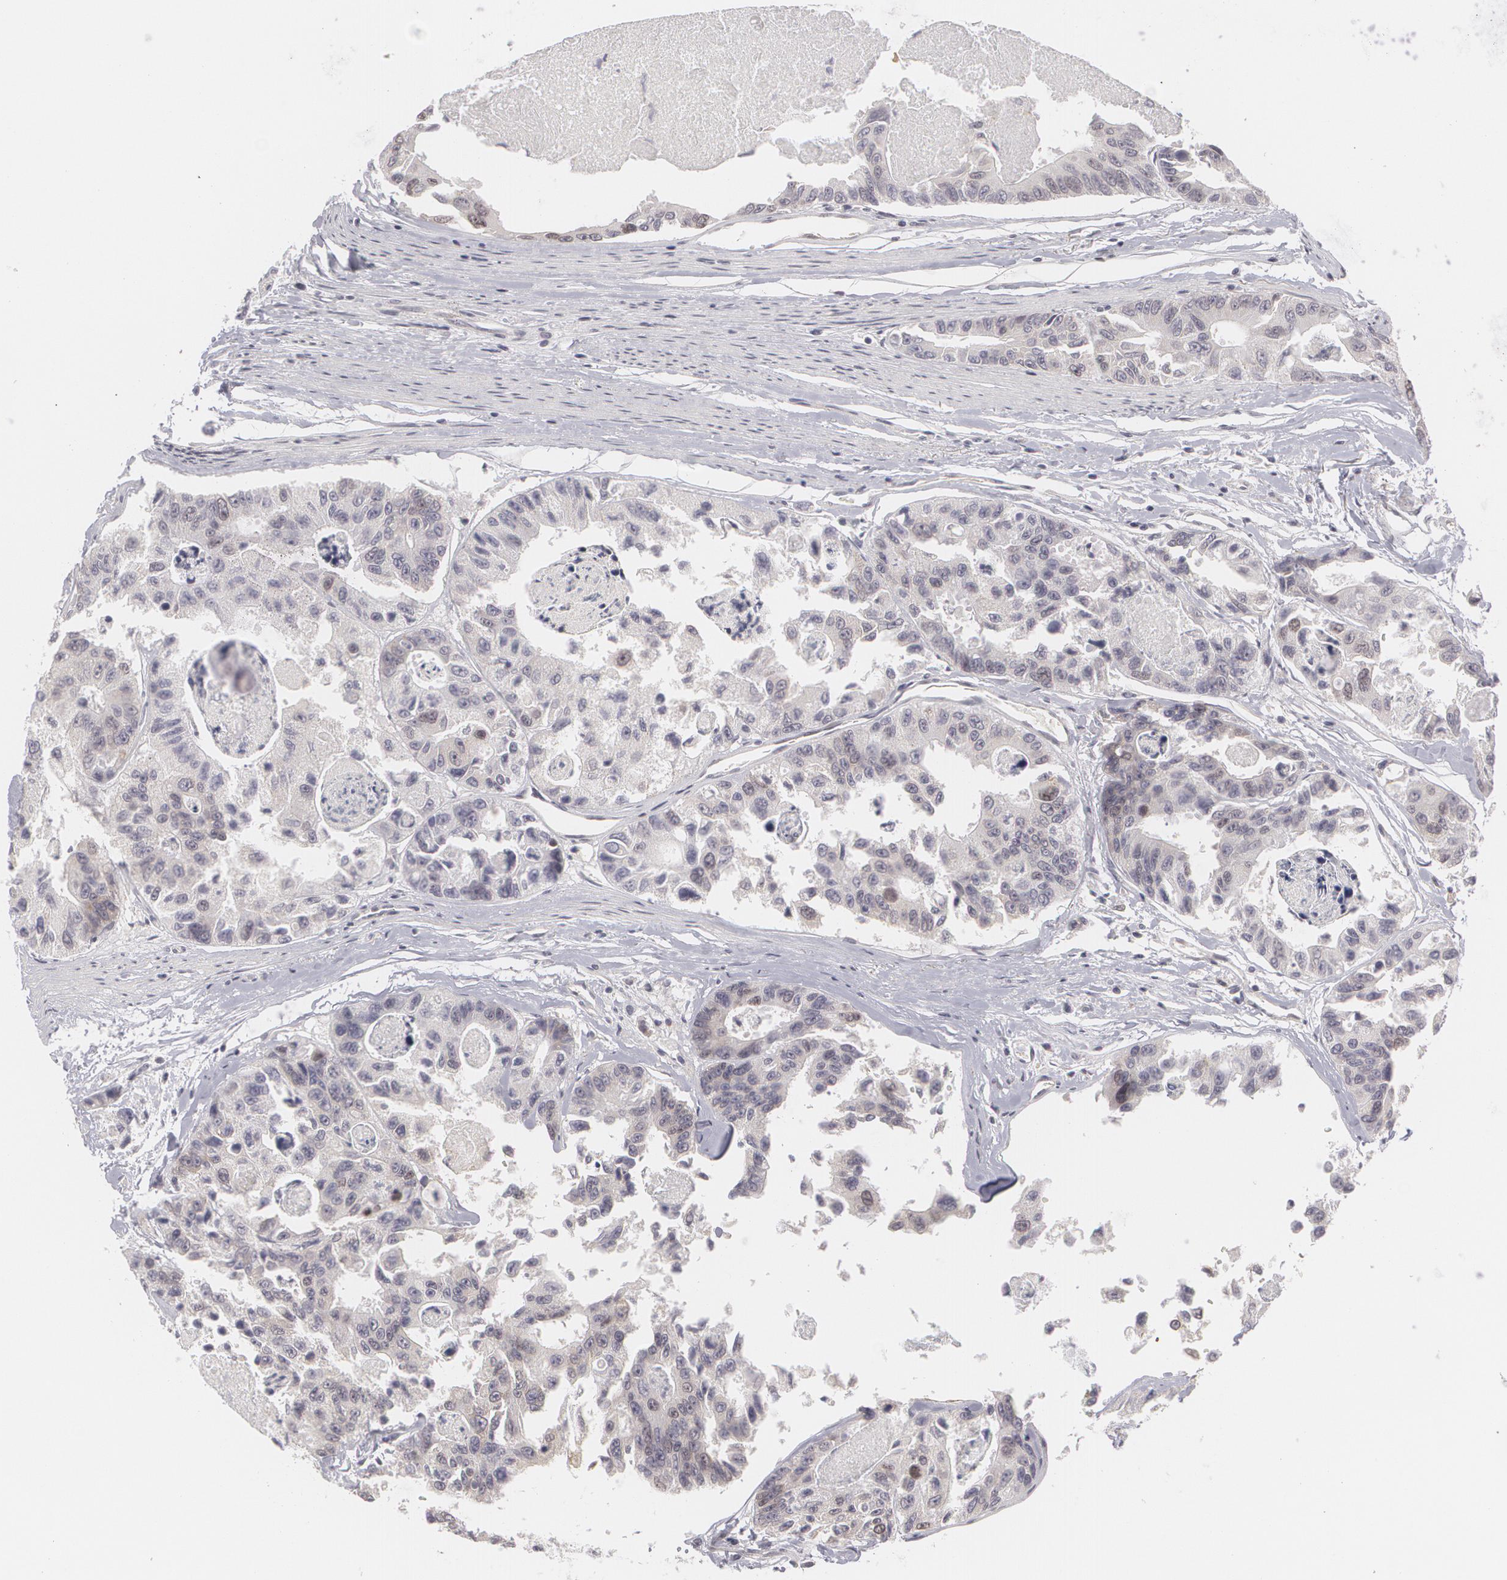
{"staining": {"intensity": "negative", "quantity": "none", "location": "none"}, "tissue": "colorectal cancer", "cell_type": "Tumor cells", "image_type": "cancer", "snomed": [{"axis": "morphology", "description": "Adenocarcinoma, NOS"}, {"axis": "topography", "description": "Colon"}], "caption": "Protein analysis of colorectal cancer displays no significant expression in tumor cells.", "gene": "ZBTB16", "patient": {"sex": "female", "age": 86}}